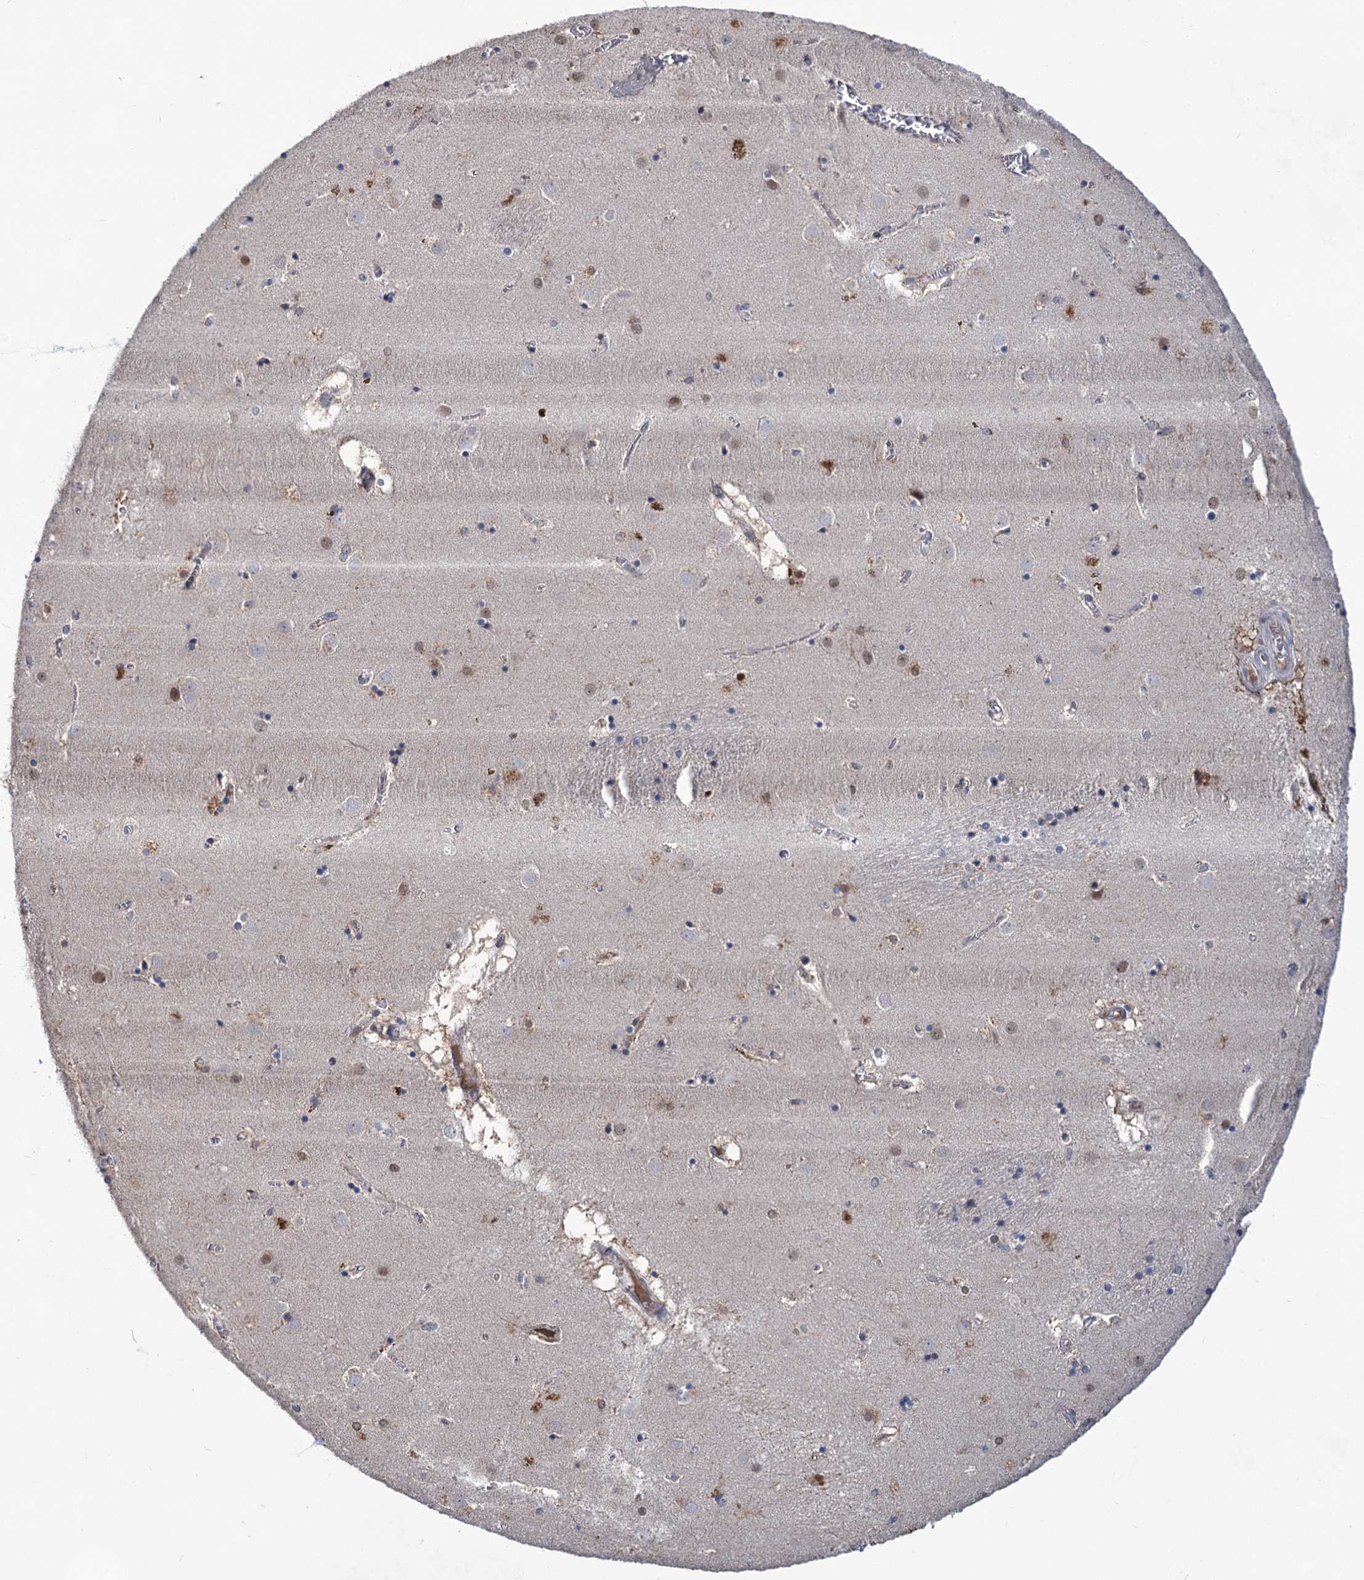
{"staining": {"intensity": "negative", "quantity": "none", "location": "none"}, "tissue": "caudate", "cell_type": "Glial cells", "image_type": "normal", "snomed": [{"axis": "morphology", "description": "Normal tissue, NOS"}, {"axis": "topography", "description": "Lateral ventricle wall"}], "caption": "Immunohistochemical staining of unremarkable caudate demonstrates no significant staining in glial cells. (DAB (3,3'-diaminobenzidine) immunohistochemistry (IHC) with hematoxylin counter stain).", "gene": "TTC17", "patient": {"sex": "male", "age": 70}}